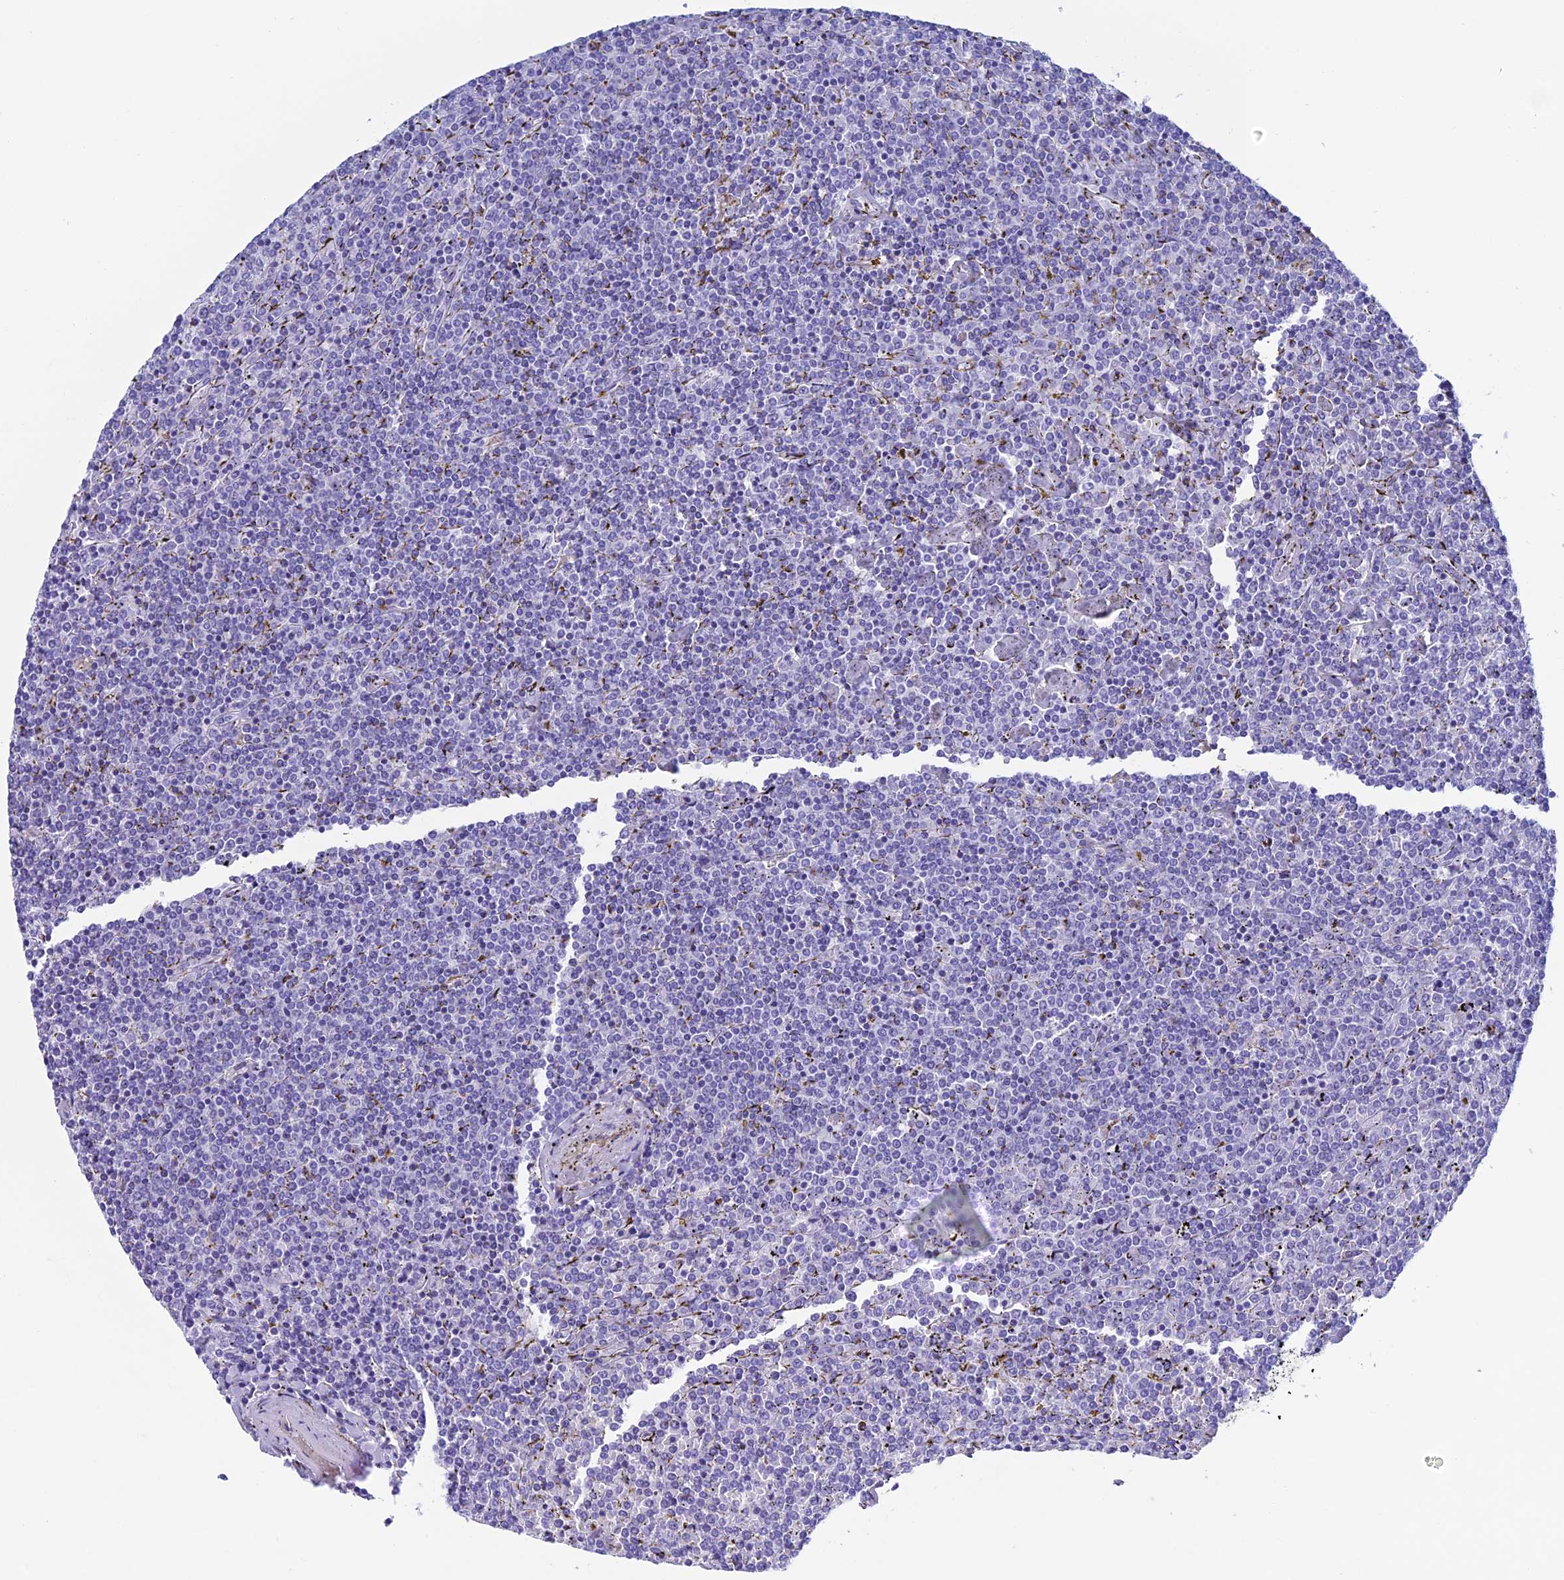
{"staining": {"intensity": "negative", "quantity": "none", "location": "none"}, "tissue": "lymphoma", "cell_type": "Tumor cells", "image_type": "cancer", "snomed": [{"axis": "morphology", "description": "Malignant lymphoma, non-Hodgkin's type, Low grade"}, {"axis": "topography", "description": "Spleen"}], "caption": "Immunohistochemistry (IHC) of human lymphoma shows no staining in tumor cells. (DAB immunohistochemistry visualized using brightfield microscopy, high magnification).", "gene": "KCNK17", "patient": {"sex": "female", "age": 19}}